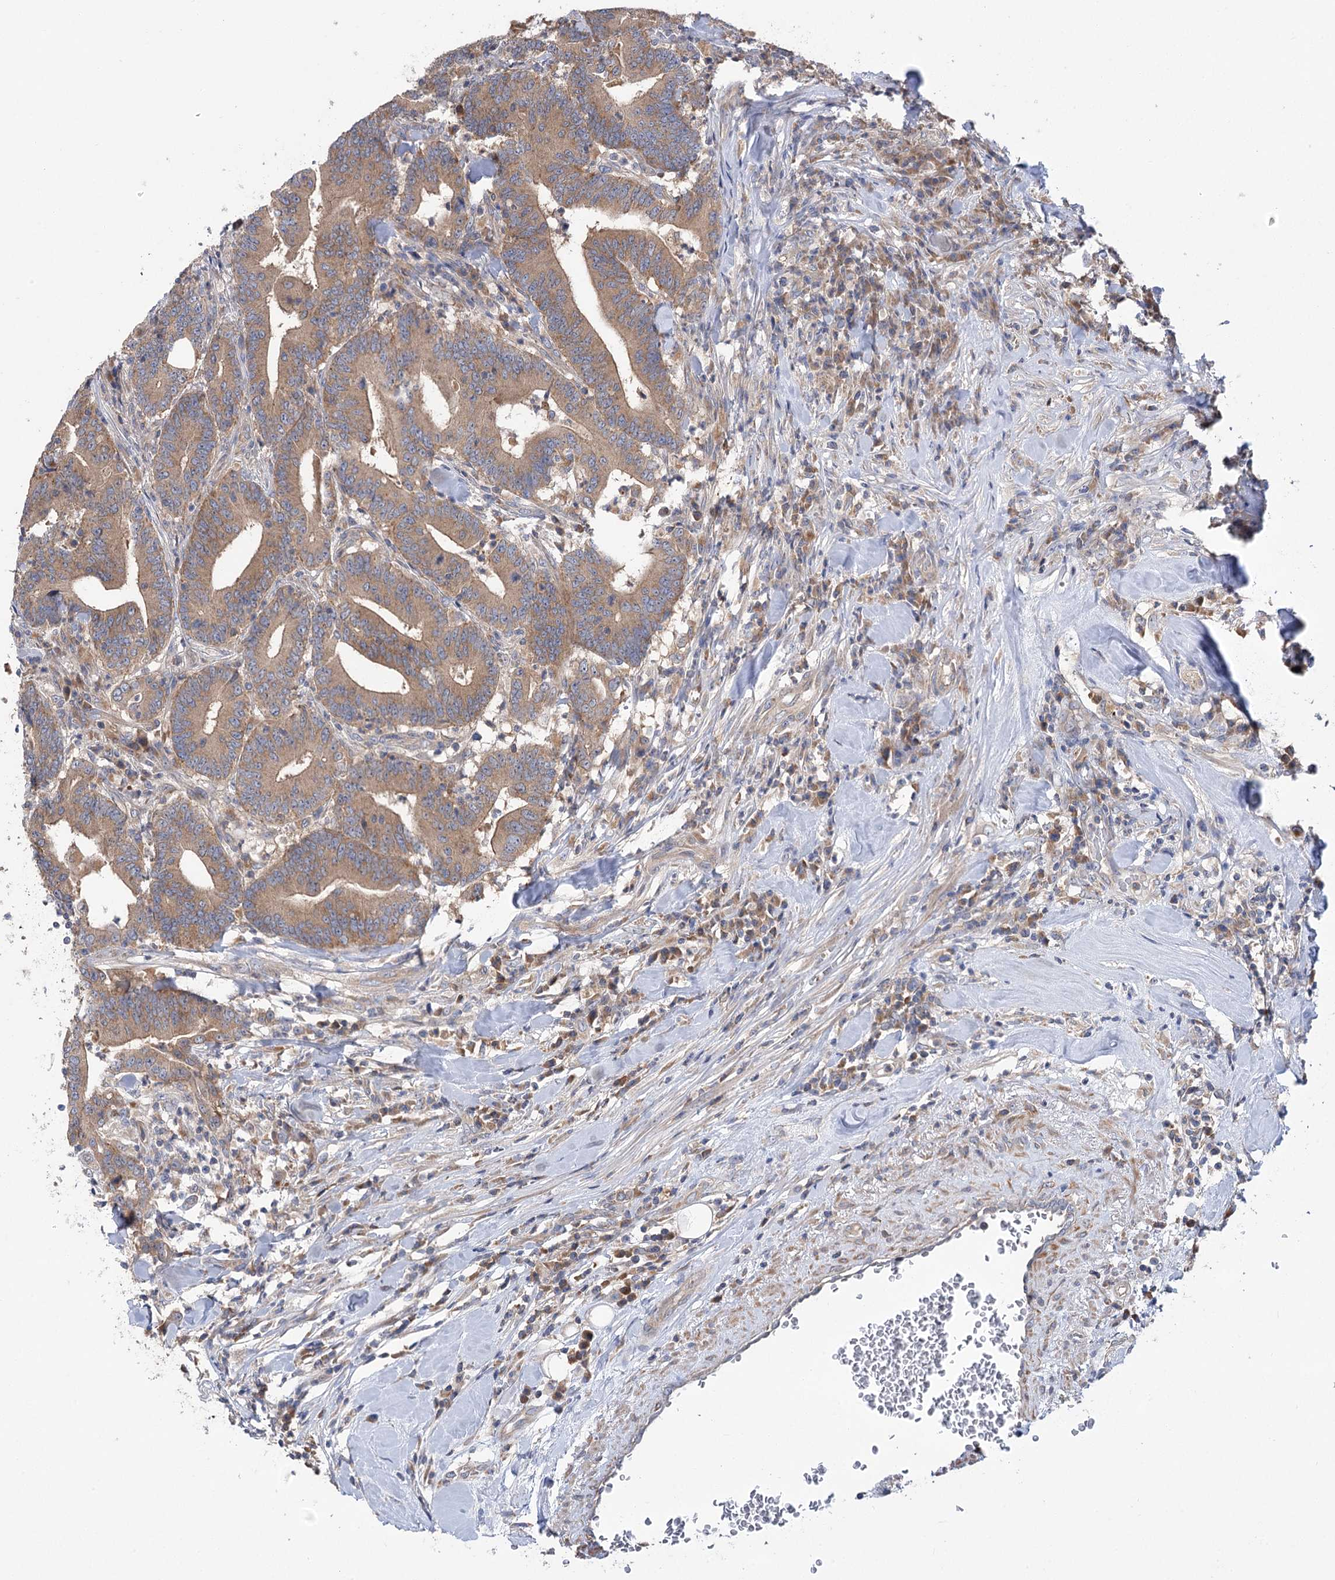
{"staining": {"intensity": "moderate", "quantity": ">75%", "location": "cytoplasmic/membranous"}, "tissue": "colorectal cancer", "cell_type": "Tumor cells", "image_type": "cancer", "snomed": [{"axis": "morphology", "description": "Adenocarcinoma, NOS"}, {"axis": "topography", "description": "Colon"}], "caption": "A medium amount of moderate cytoplasmic/membranous expression is present in about >75% of tumor cells in colorectal cancer tissue. (DAB (3,3'-diaminobenzidine) IHC, brown staining for protein, blue staining for nuclei).", "gene": "VPS37B", "patient": {"sex": "female", "age": 66}}